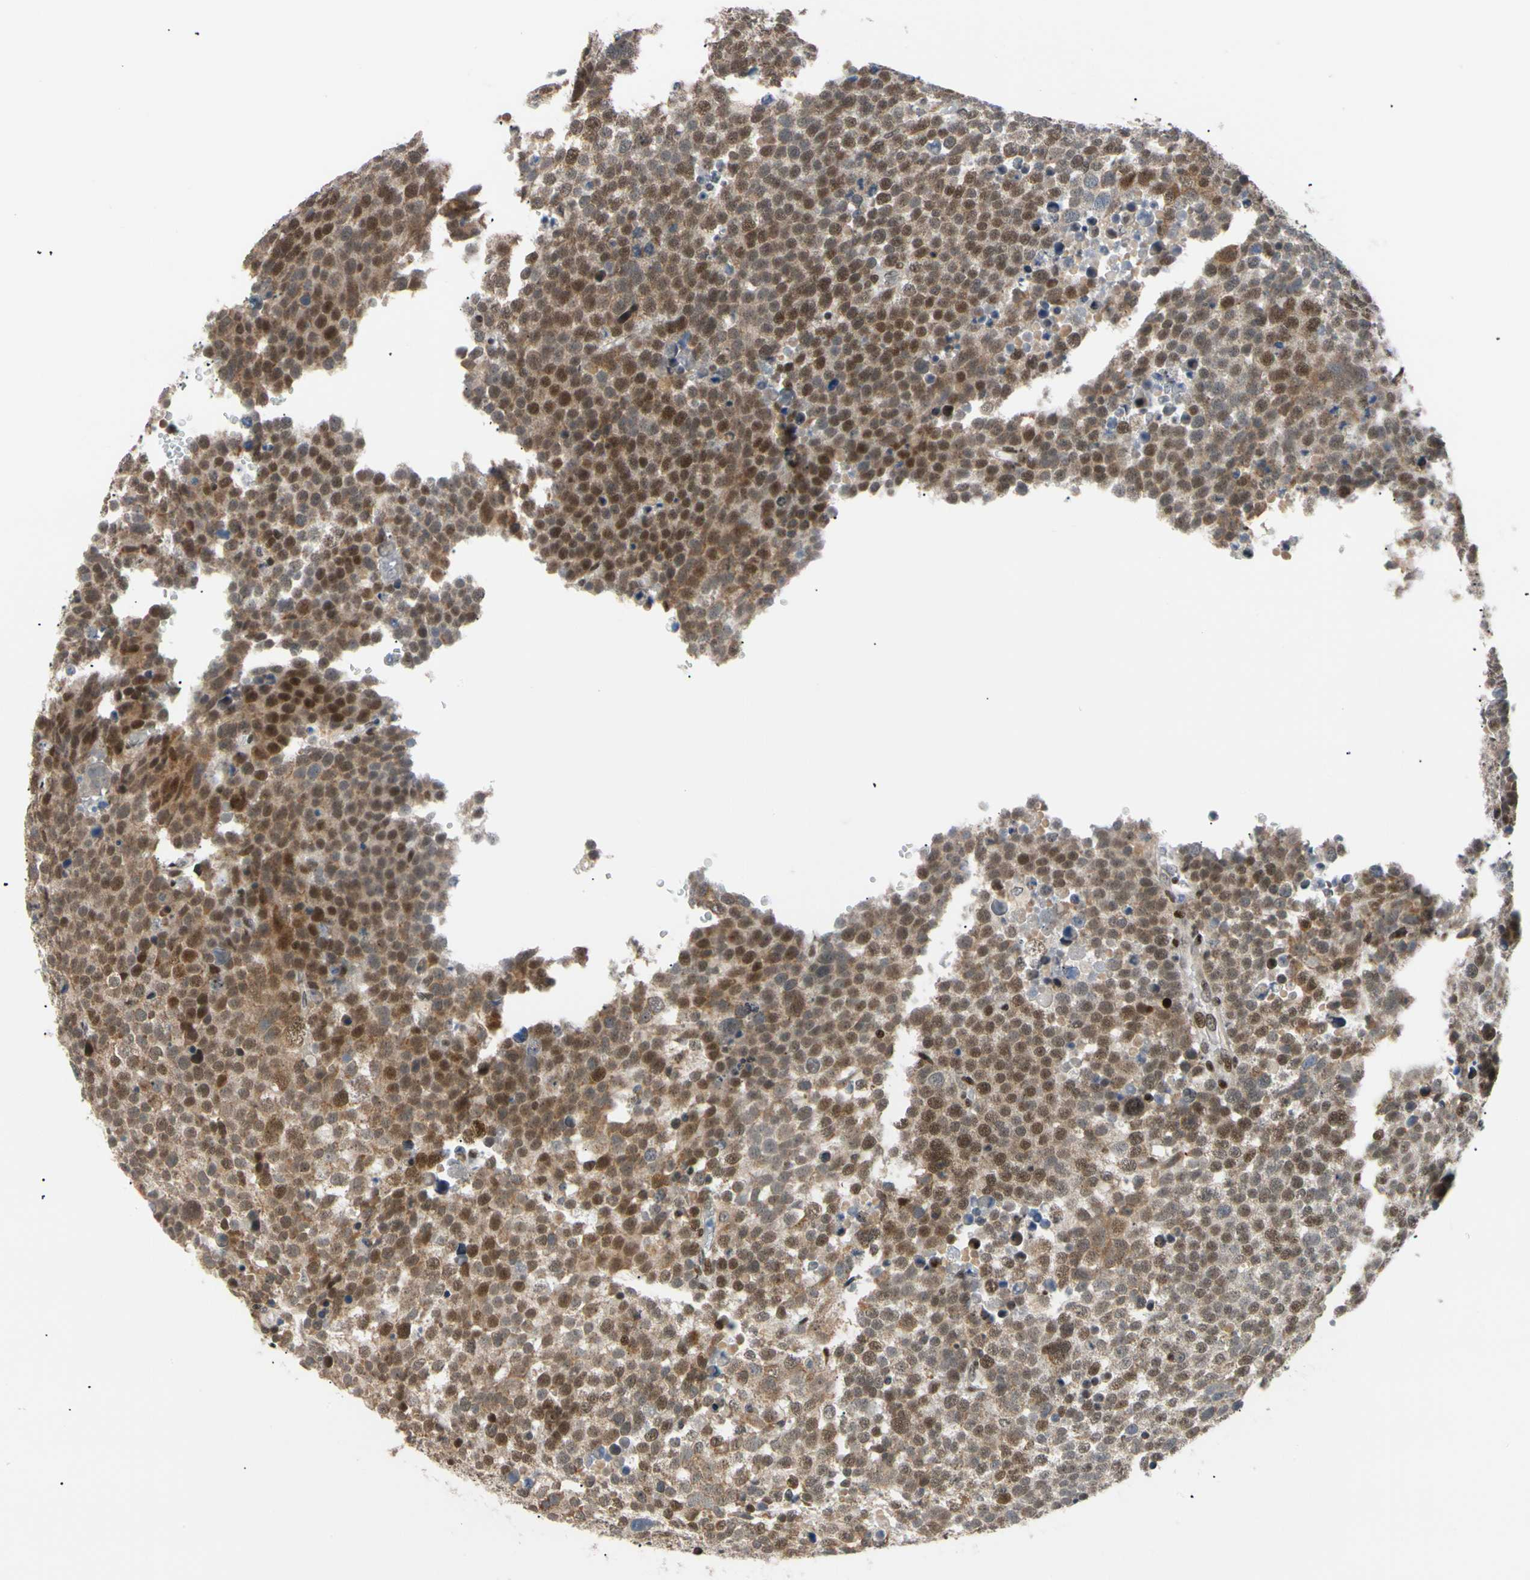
{"staining": {"intensity": "moderate", "quantity": ">75%", "location": "nuclear"}, "tissue": "testis cancer", "cell_type": "Tumor cells", "image_type": "cancer", "snomed": [{"axis": "morphology", "description": "Seminoma, NOS"}, {"axis": "topography", "description": "Testis"}], "caption": "An image of testis seminoma stained for a protein demonstrates moderate nuclear brown staining in tumor cells.", "gene": "E2F1", "patient": {"sex": "male", "age": 71}}